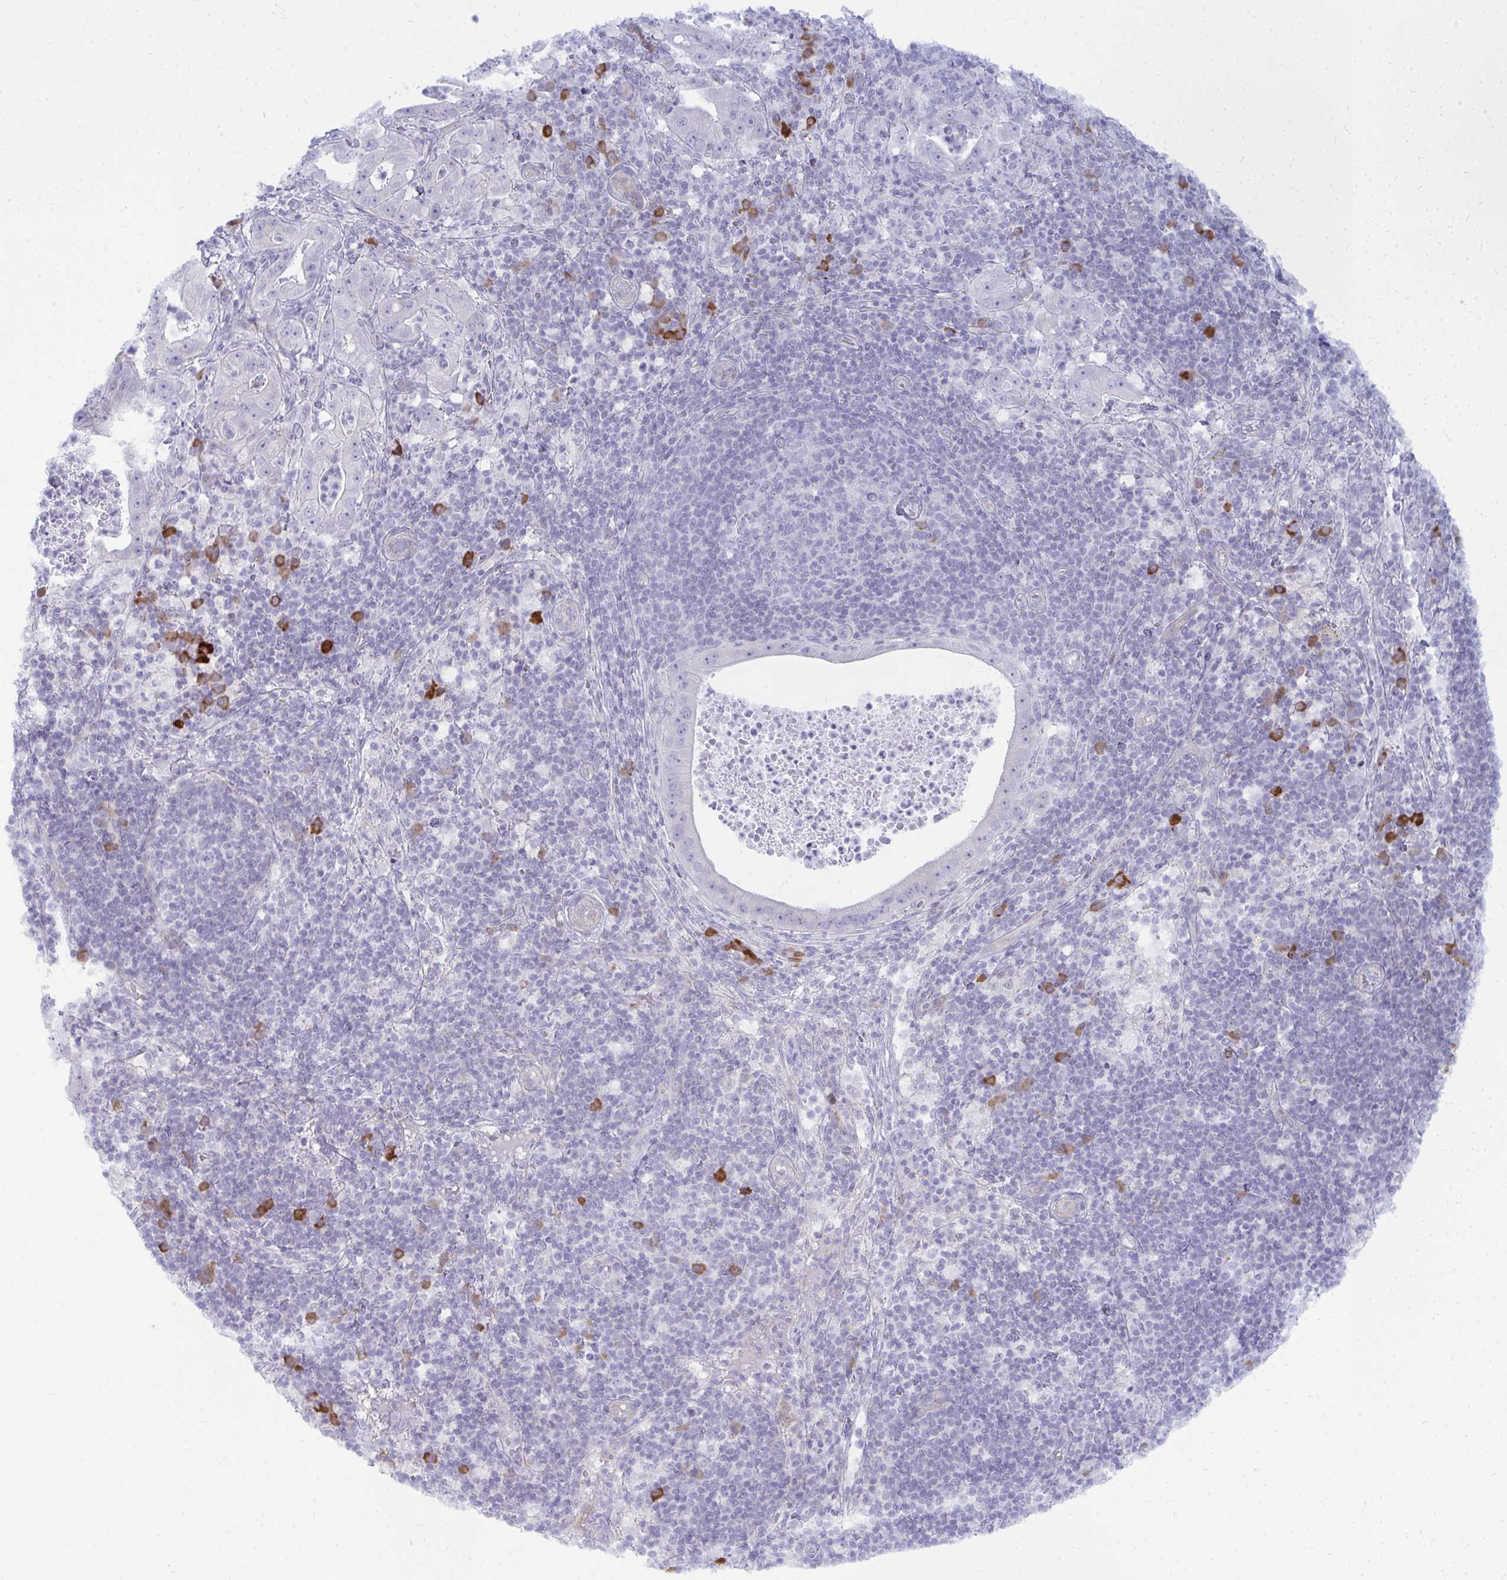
{"staining": {"intensity": "negative", "quantity": "none", "location": "none"}, "tissue": "pancreatic cancer", "cell_type": "Tumor cells", "image_type": "cancer", "snomed": [{"axis": "morphology", "description": "Adenocarcinoma, NOS"}, {"axis": "topography", "description": "Pancreas"}], "caption": "Immunohistochemistry (IHC) of pancreatic cancer (adenocarcinoma) reveals no staining in tumor cells.", "gene": "TSPEAR", "patient": {"sex": "male", "age": 71}}